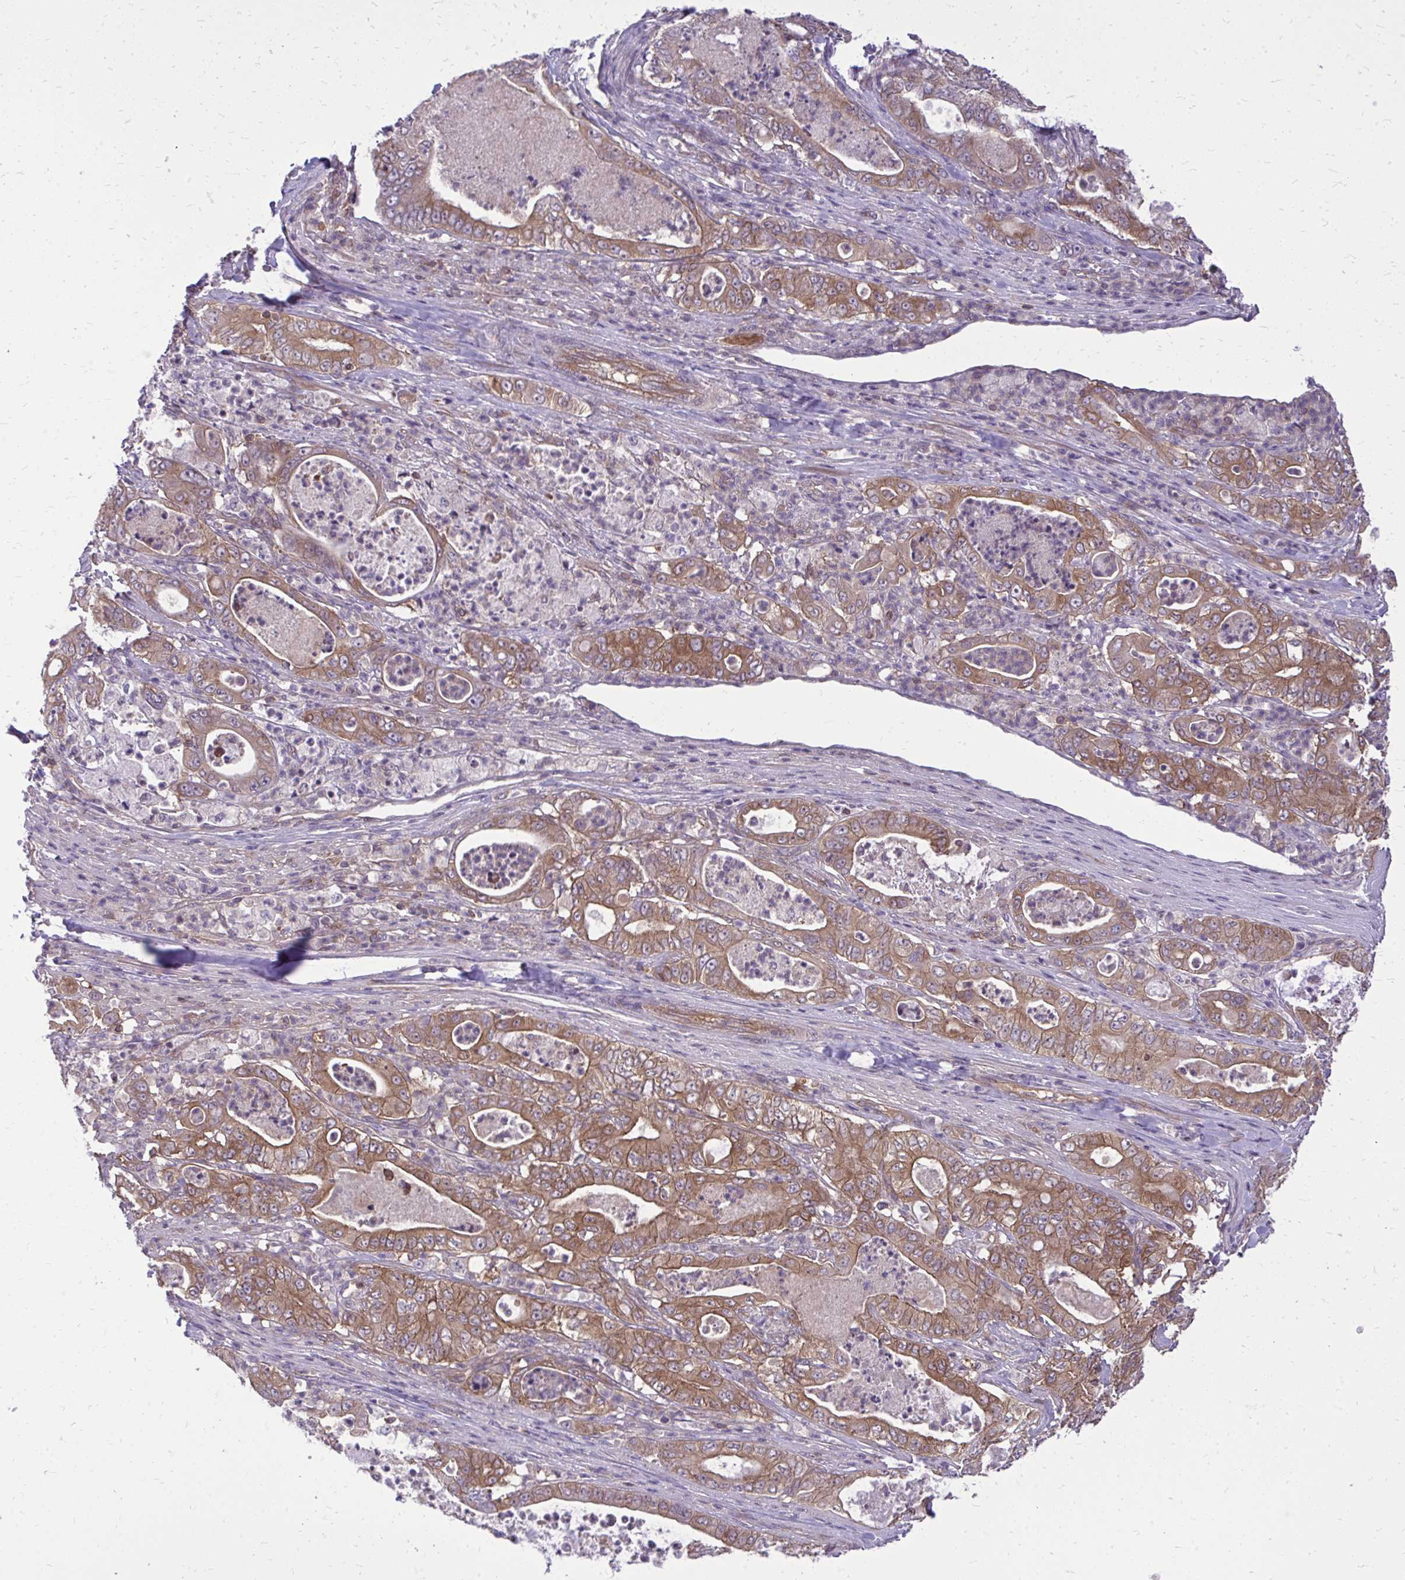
{"staining": {"intensity": "moderate", "quantity": ">75%", "location": "cytoplasmic/membranous"}, "tissue": "pancreatic cancer", "cell_type": "Tumor cells", "image_type": "cancer", "snomed": [{"axis": "morphology", "description": "Adenocarcinoma, NOS"}, {"axis": "topography", "description": "Pancreas"}], "caption": "A micrograph of pancreatic cancer (adenocarcinoma) stained for a protein reveals moderate cytoplasmic/membranous brown staining in tumor cells.", "gene": "PPP5C", "patient": {"sex": "male", "age": 71}}